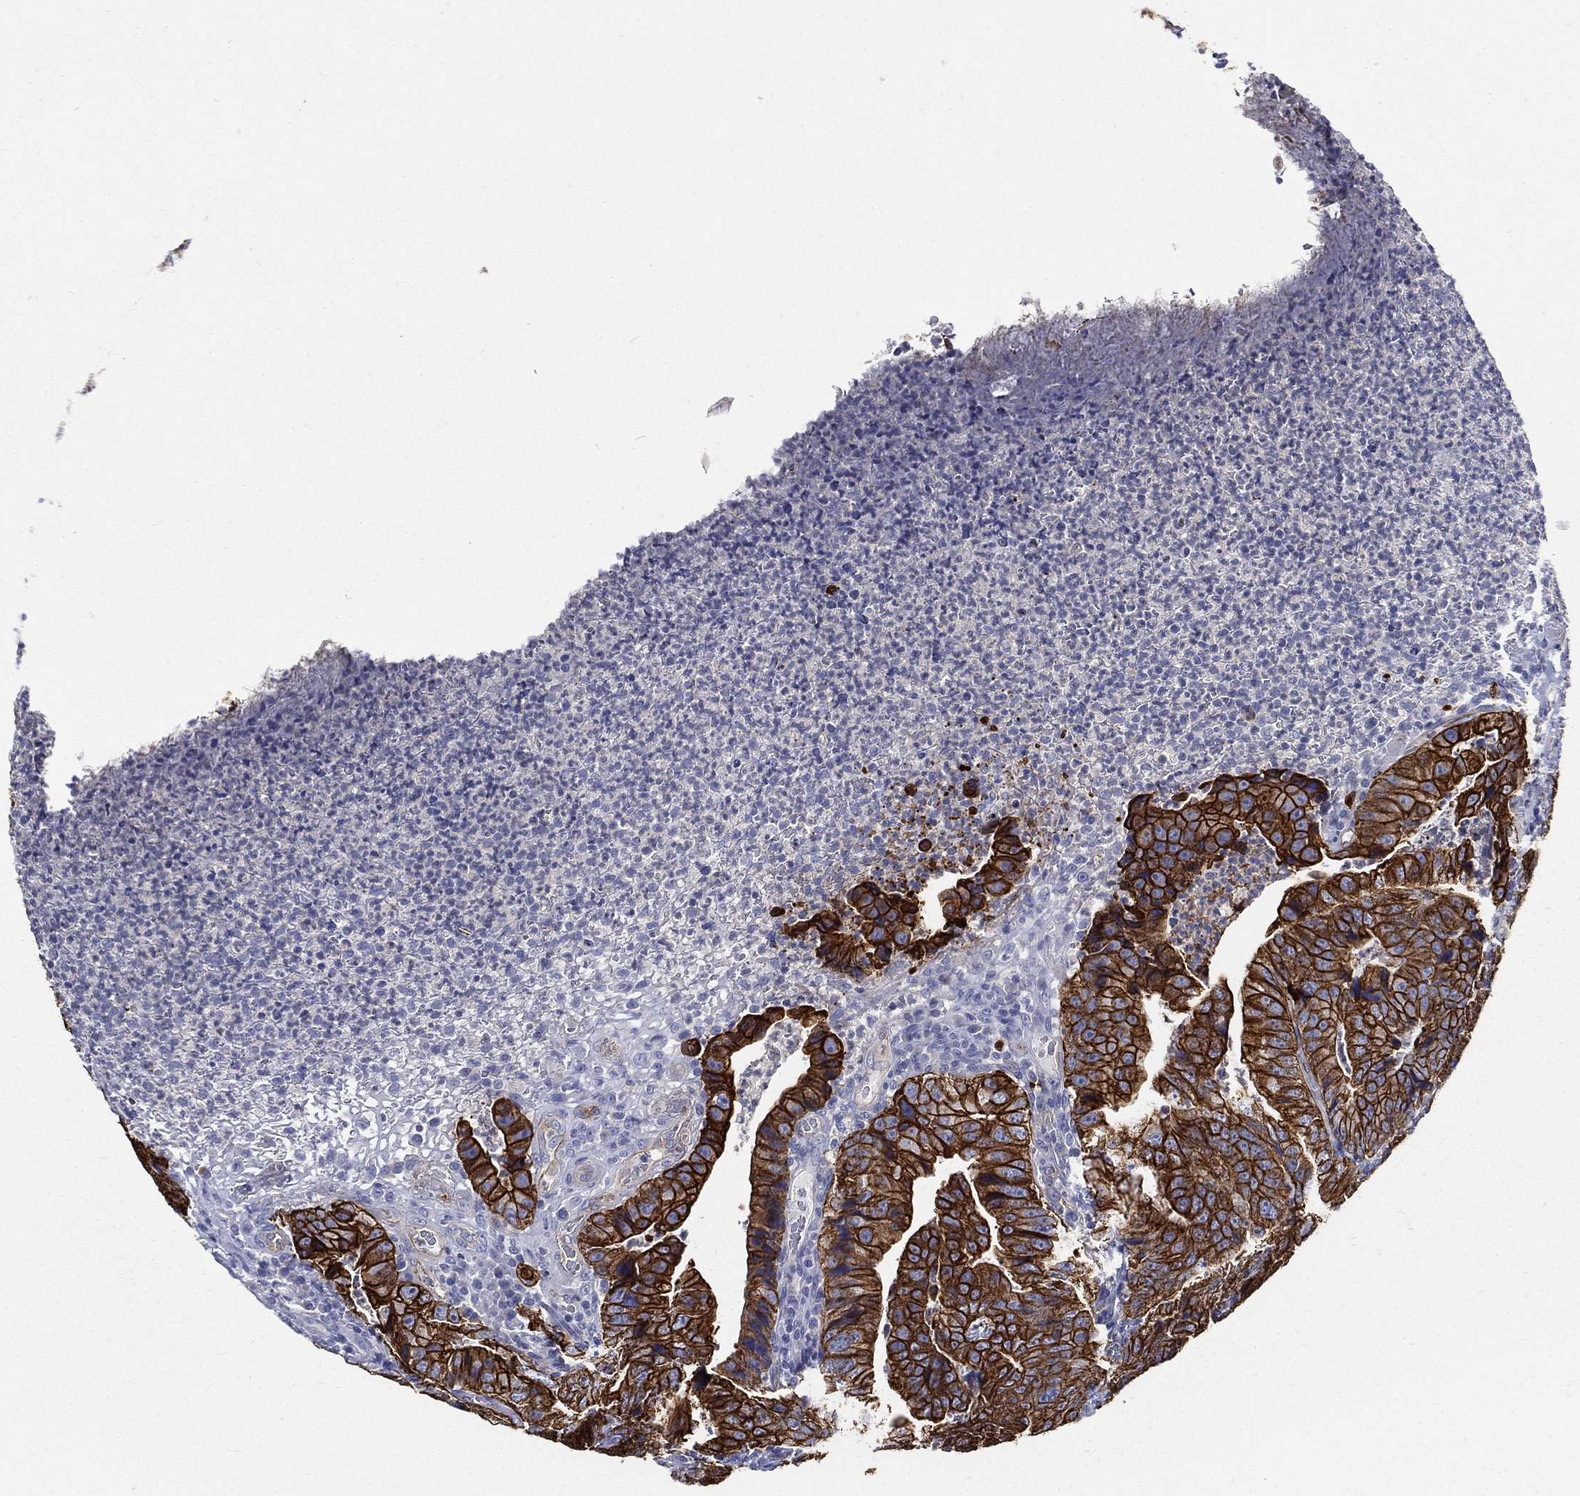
{"staining": {"intensity": "strong", "quantity": ">75%", "location": "cytoplasmic/membranous"}, "tissue": "colorectal cancer", "cell_type": "Tumor cells", "image_type": "cancer", "snomed": [{"axis": "morphology", "description": "Adenocarcinoma, NOS"}, {"axis": "topography", "description": "Colon"}], "caption": "High-magnification brightfield microscopy of adenocarcinoma (colorectal) stained with DAB (3,3'-diaminobenzidine) (brown) and counterstained with hematoxylin (blue). tumor cells exhibit strong cytoplasmic/membranous expression is appreciated in approximately>75% of cells.", "gene": "NEDD9", "patient": {"sex": "female", "age": 72}}